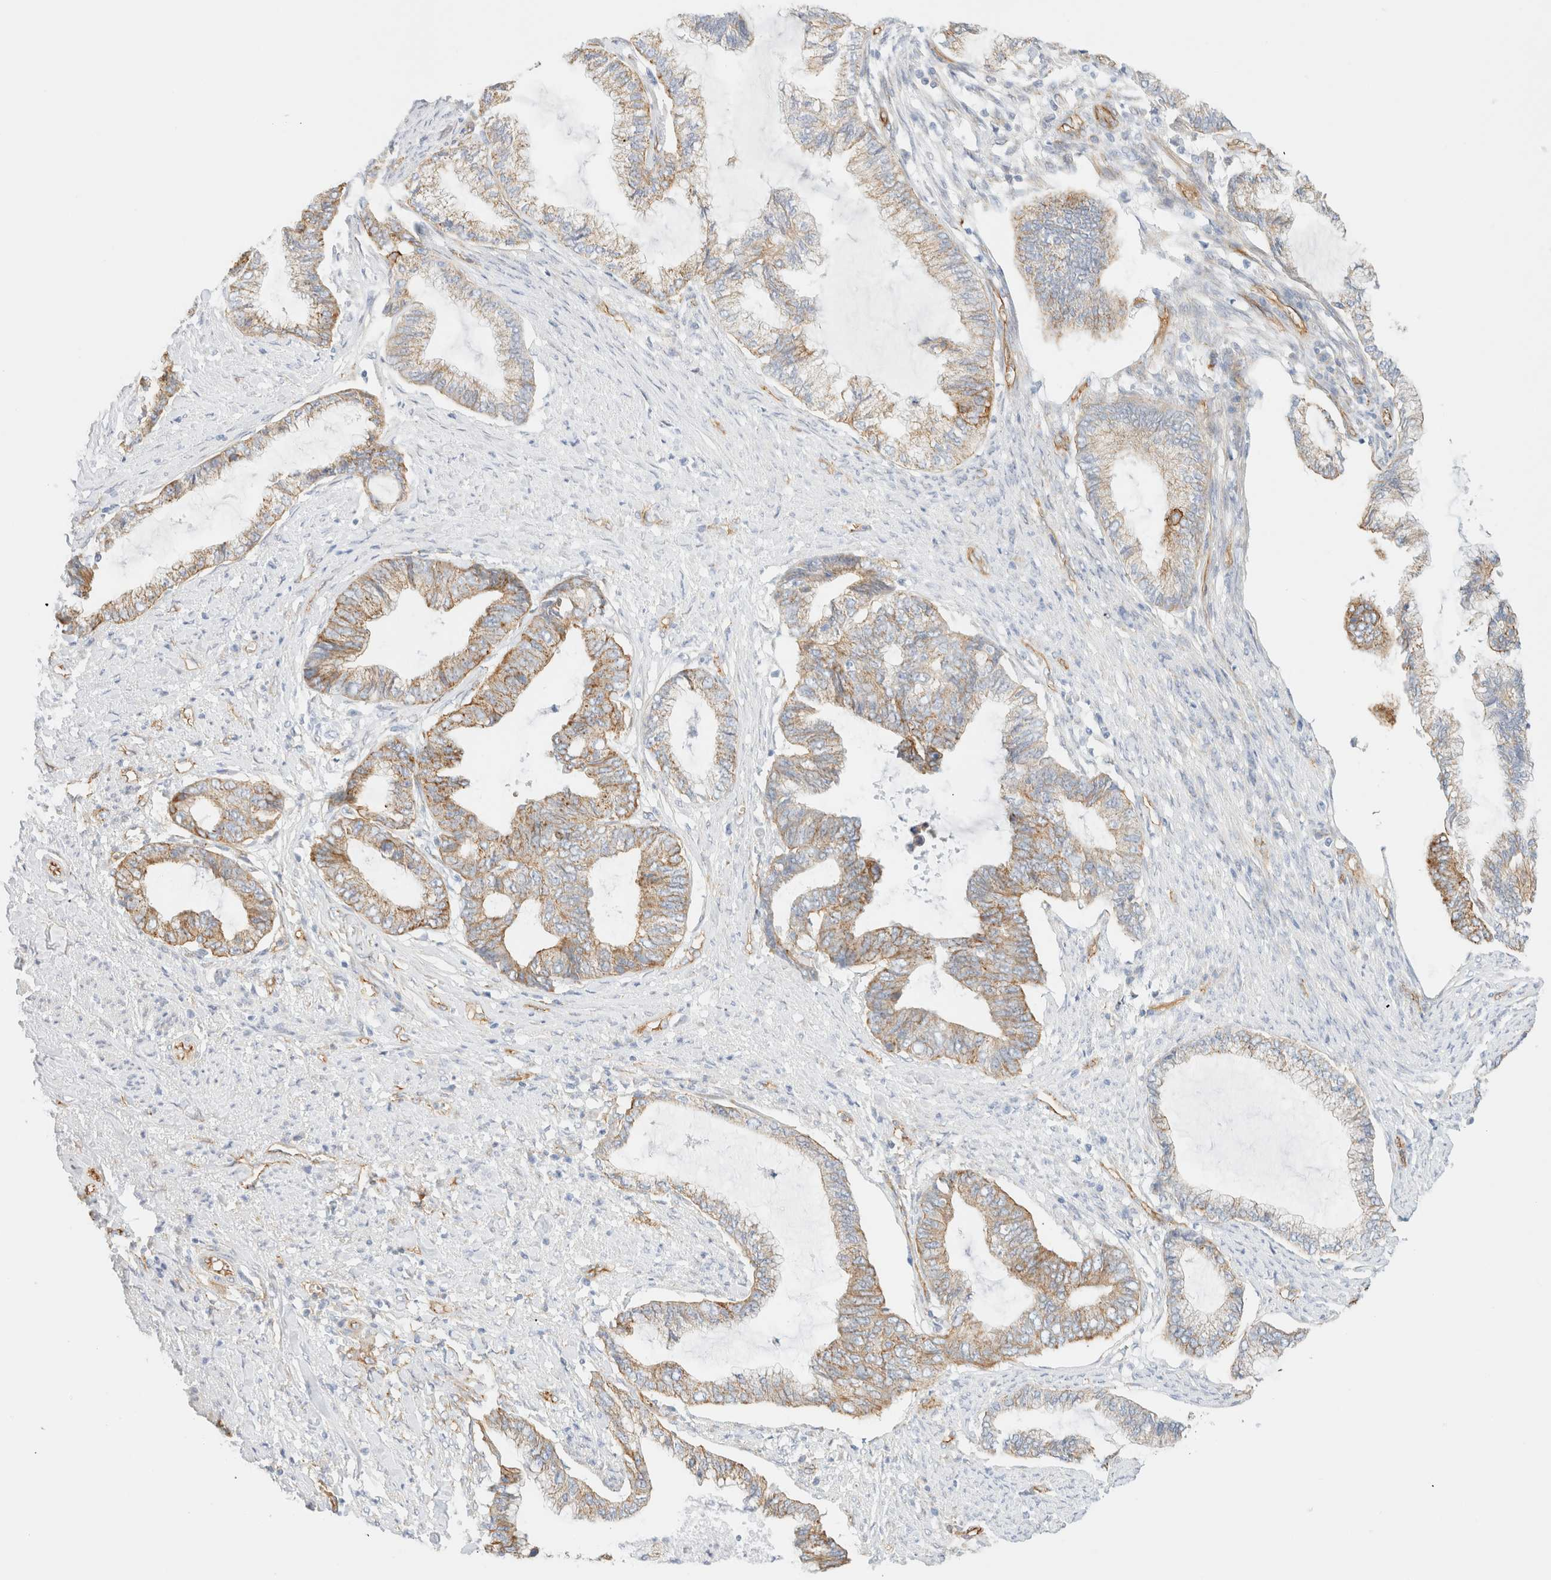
{"staining": {"intensity": "moderate", "quantity": "25%-75%", "location": "cytoplasmic/membranous"}, "tissue": "endometrial cancer", "cell_type": "Tumor cells", "image_type": "cancer", "snomed": [{"axis": "morphology", "description": "Adenocarcinoma, NOS"}, {"axis": "topography", "description": "Endometrium"}], "caption": "Immunohistochemistry (IHC) image of neoplastic tissue: endometrial cancer (adenocarcinoma) stained using immunohistochemistry exhibits medium levels of moderate protein expression localized specifically in the cytoplasmic/membranous of tumor cells, appearing as a cytoplasmic/membranous brown color.", "gene": "CYB5R4", "patient": {"sex": "female", "age": 86}}